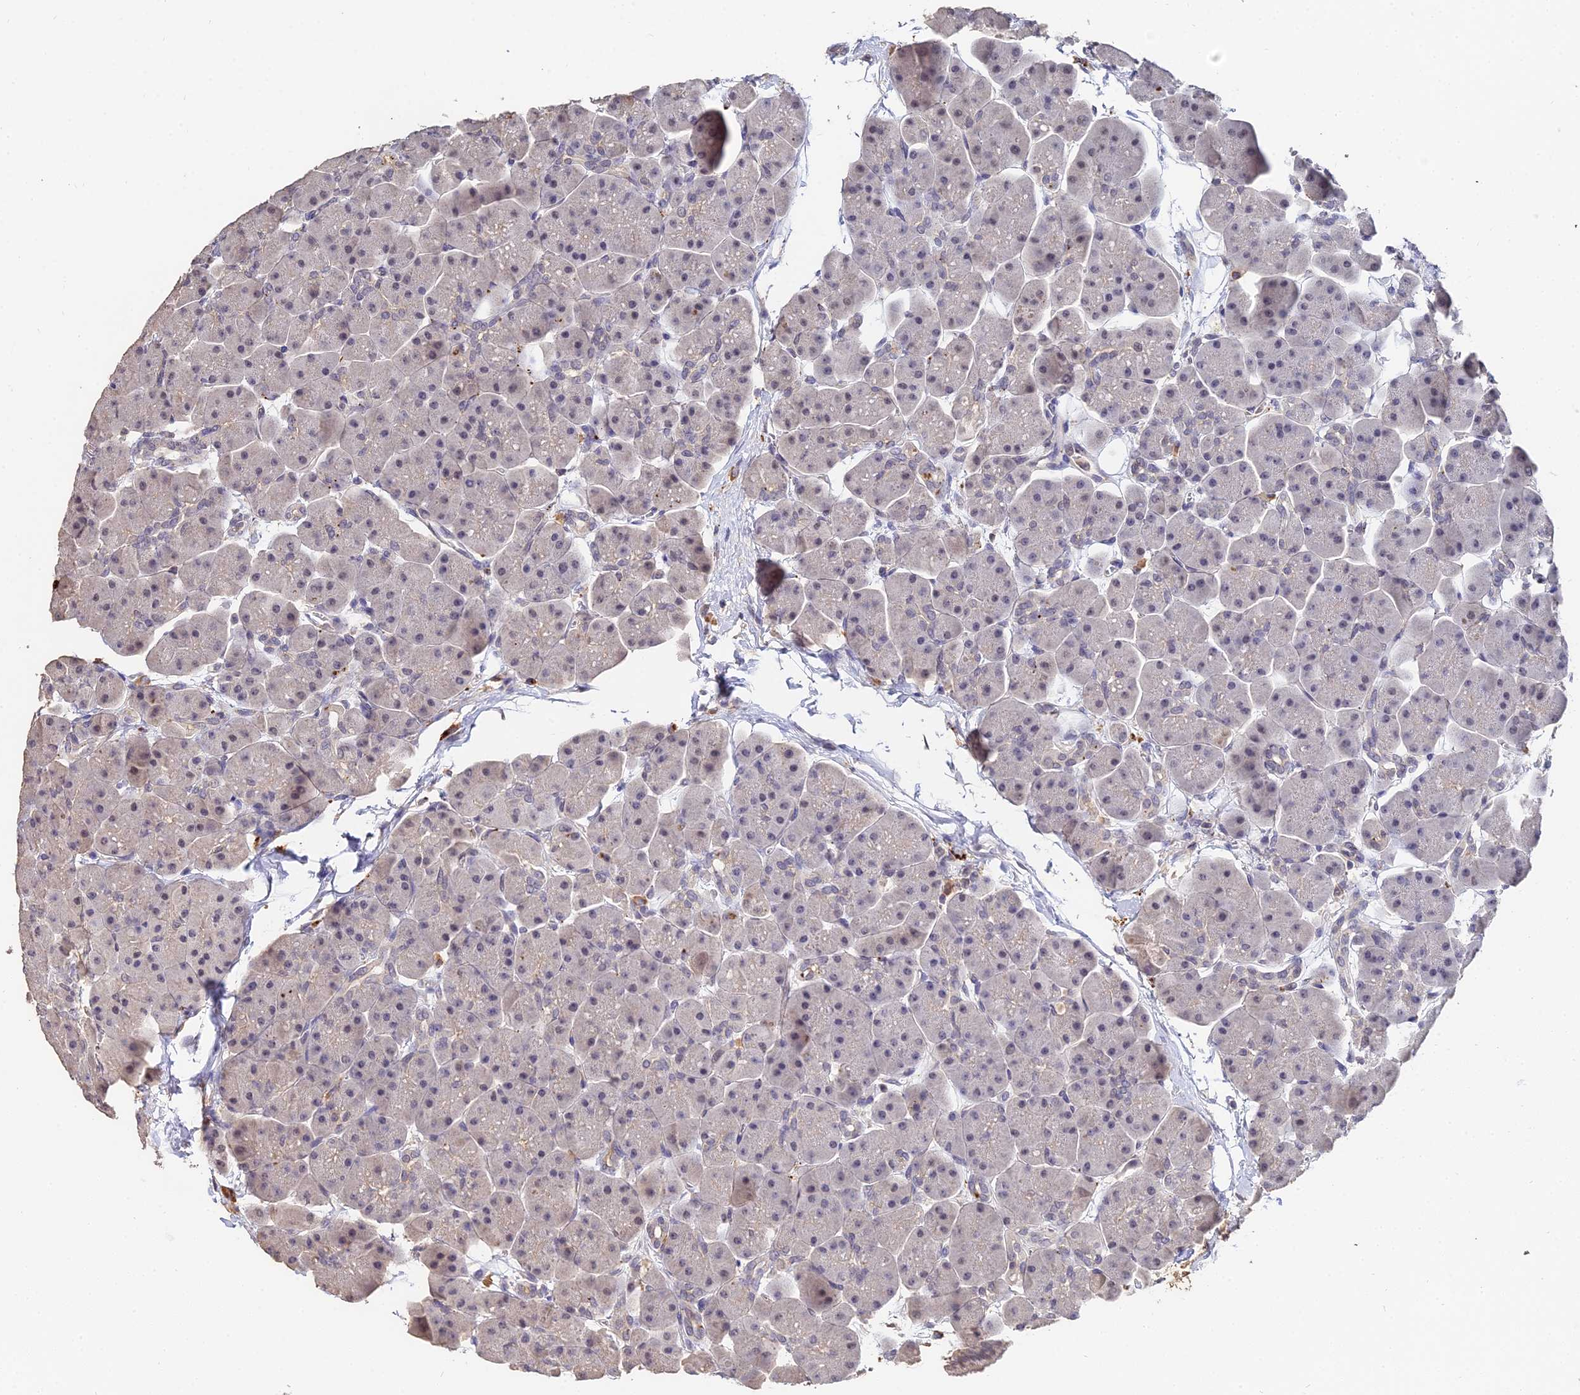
{"staining": {"intensity": "weak", "quantity": "25%-75%", "location": "cytoplasmic/membranous,nuclear"}, "tissue": "pancreas", "cell_type": "Exocrine glandular cells", "image_type": "normal", "snomed": [{"axis": "morphology", "description": "Normal tissue, NOS"}, {"axis": "topography", "description": "Pancreas"}], "caption": "Protein expression analysis of normal human pancreas reveals weak cytoplasmic/membranous,nuclear staining in about 25%-75% of exocrine glandular cells. (IHC, brightfield microscopy, high magnification).", "gene": "LSM5", "patient": {"sex": "male", "age": 66}}